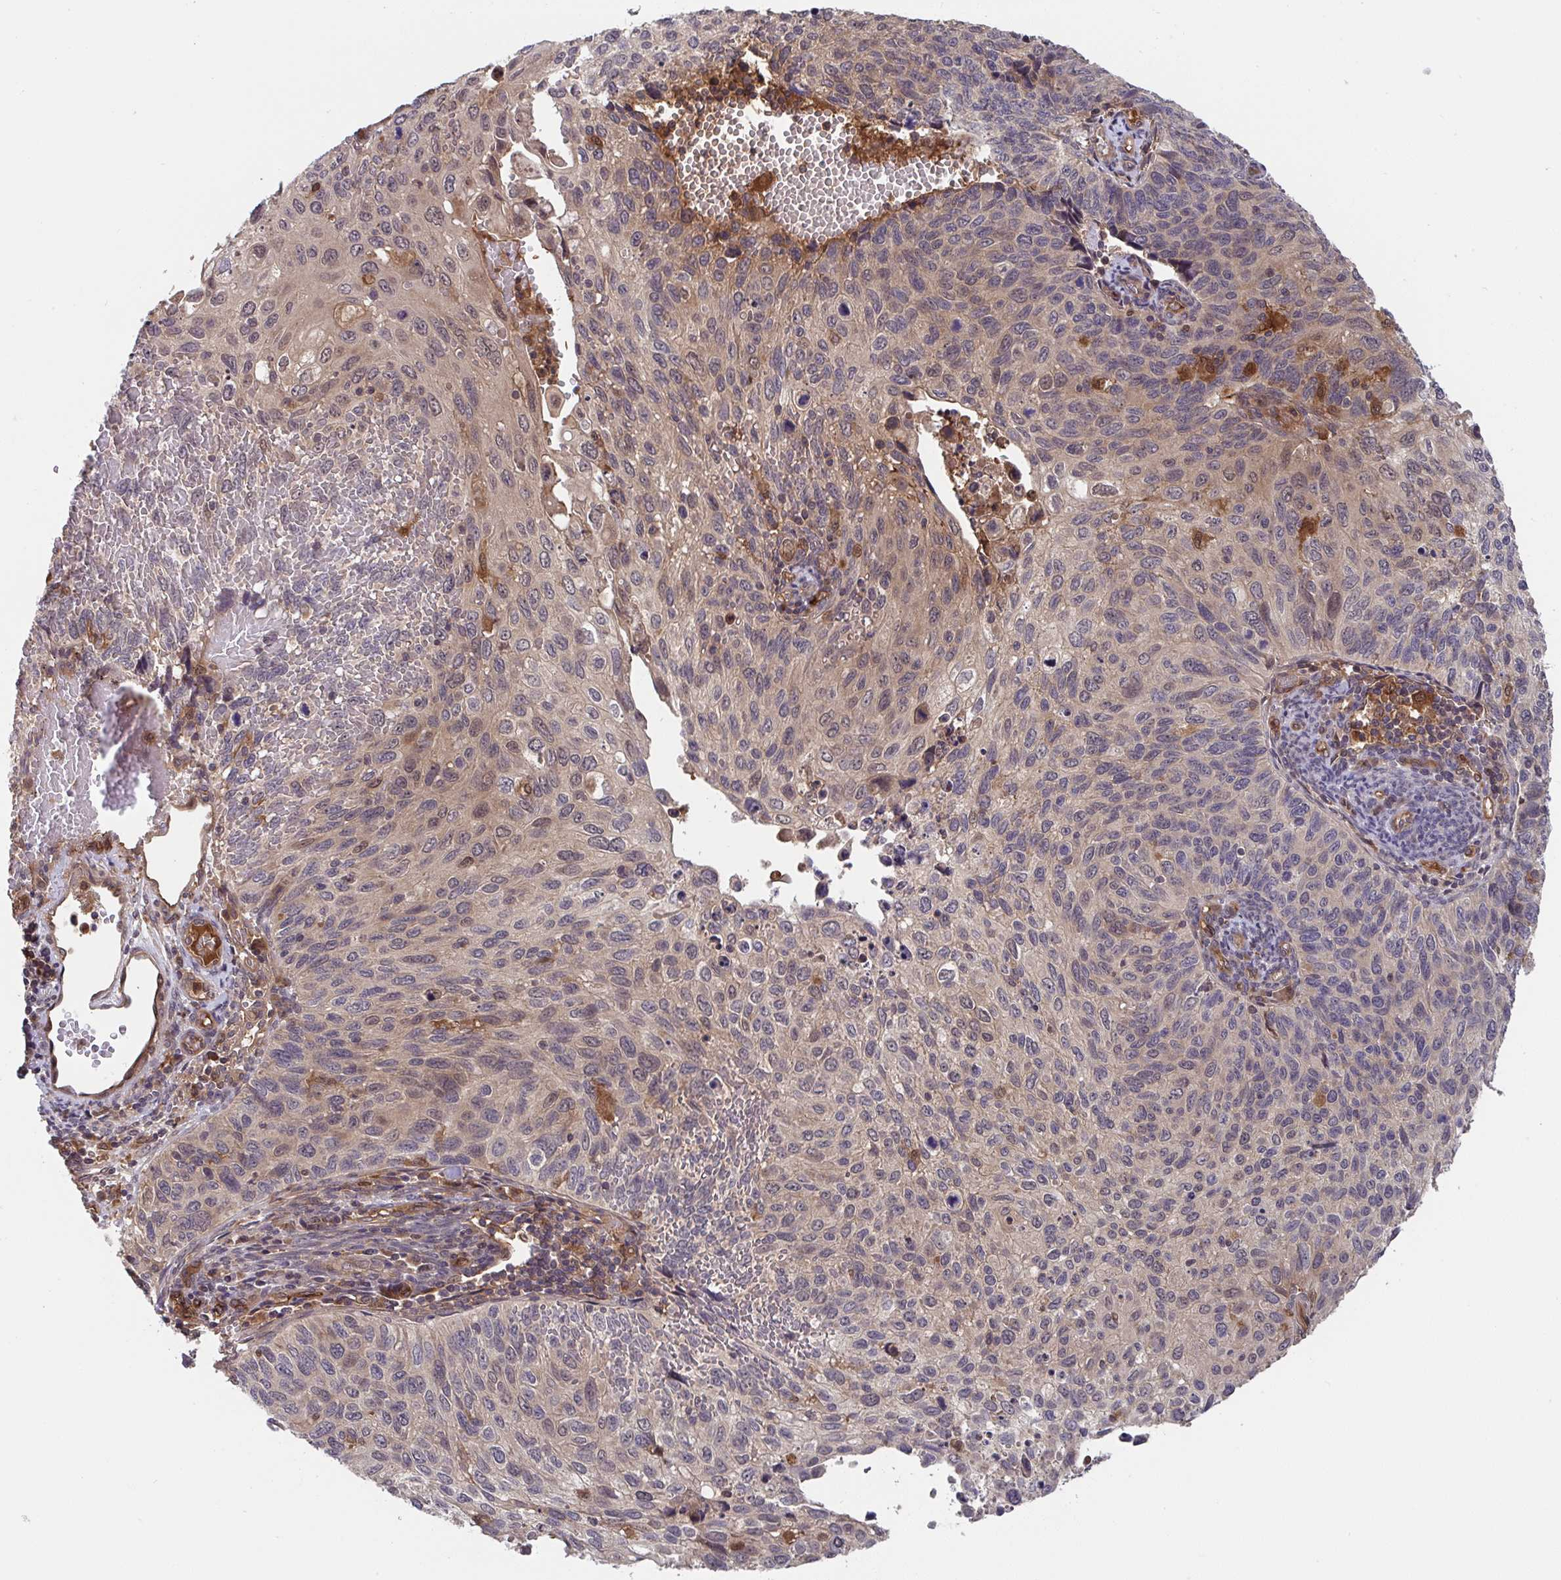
{"staining": {"intensity": "weak", "quantity": "25%-75%", "location": "cytoplasmic/membranous,nuclear"}, "tissue": "cervical cancer", "cell_type": "Tumor cells", "image_type": "cancer", "snomed": [{"axis": "morphology", "description": "Squamous cell carcinoma, NOS"}, {"axis": "topography", "description": "Cervix"}], "caption": "A brown stain shows weak cytoplasmic/membranous and nuclear expression of a protein in cervical squamous cell carcinoma tumor cells.", "gene": "TIGAR", "patient": {"sex": "female", "age": 70}}